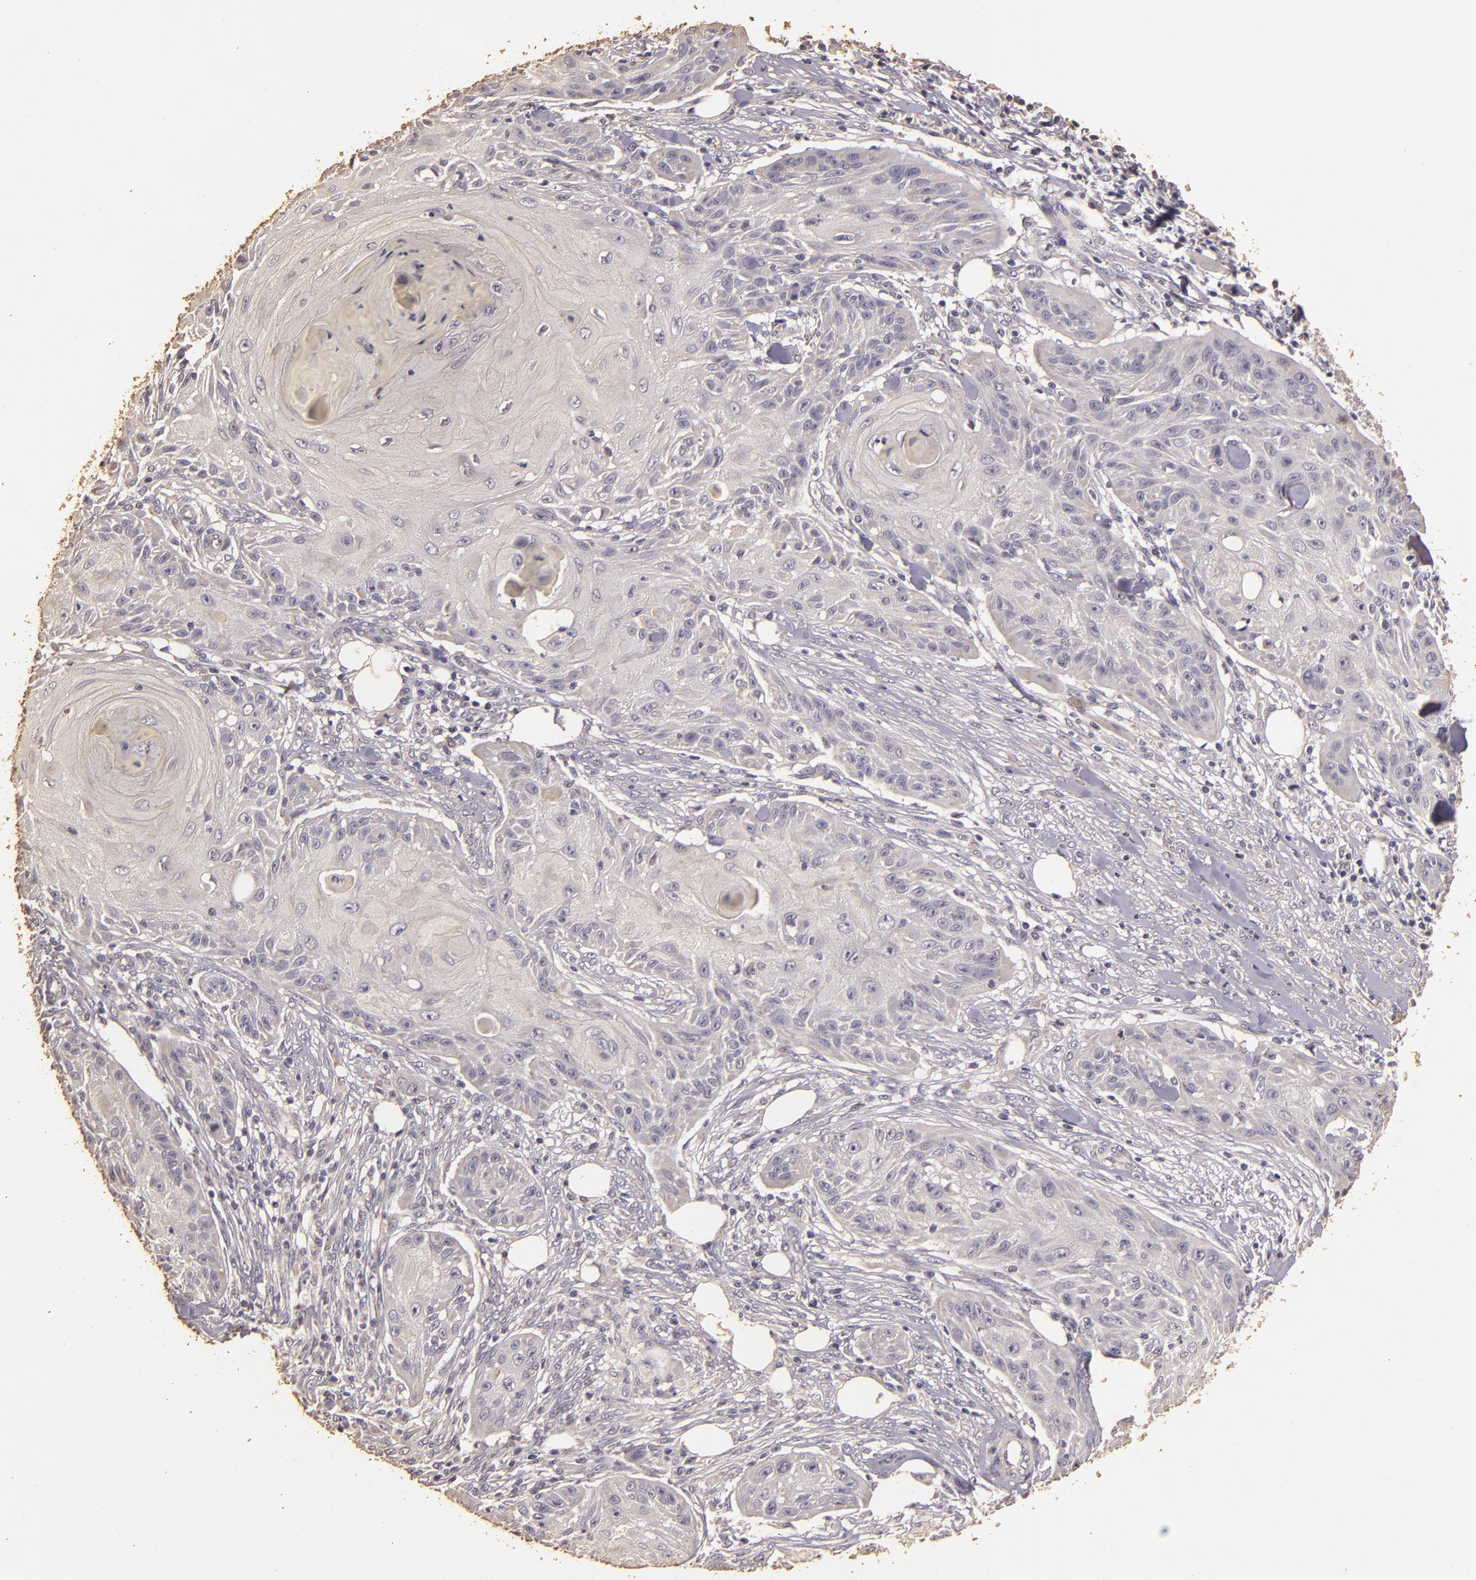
{"staining": {"intensity": "negative", "quantity": "none", "location": "none"}, "tissue": "skin cancer", "cell_type": "Tumor cells", "image_type": "cancer", "snomed": [{"axis": "morphology", "description": "Squamous cell carcinoma, NOS"}, {"axis": "topography", "description": "Skin"}], "caption": "DAB (3,3'-diaminobenzidine) immunohistochemical staining of skin cancer (squamous cell carcinoma) exhibits no significant staining in tumor cells.", "gene": "BCL2L13", "patient": {"sex": "female", "age": 88}}